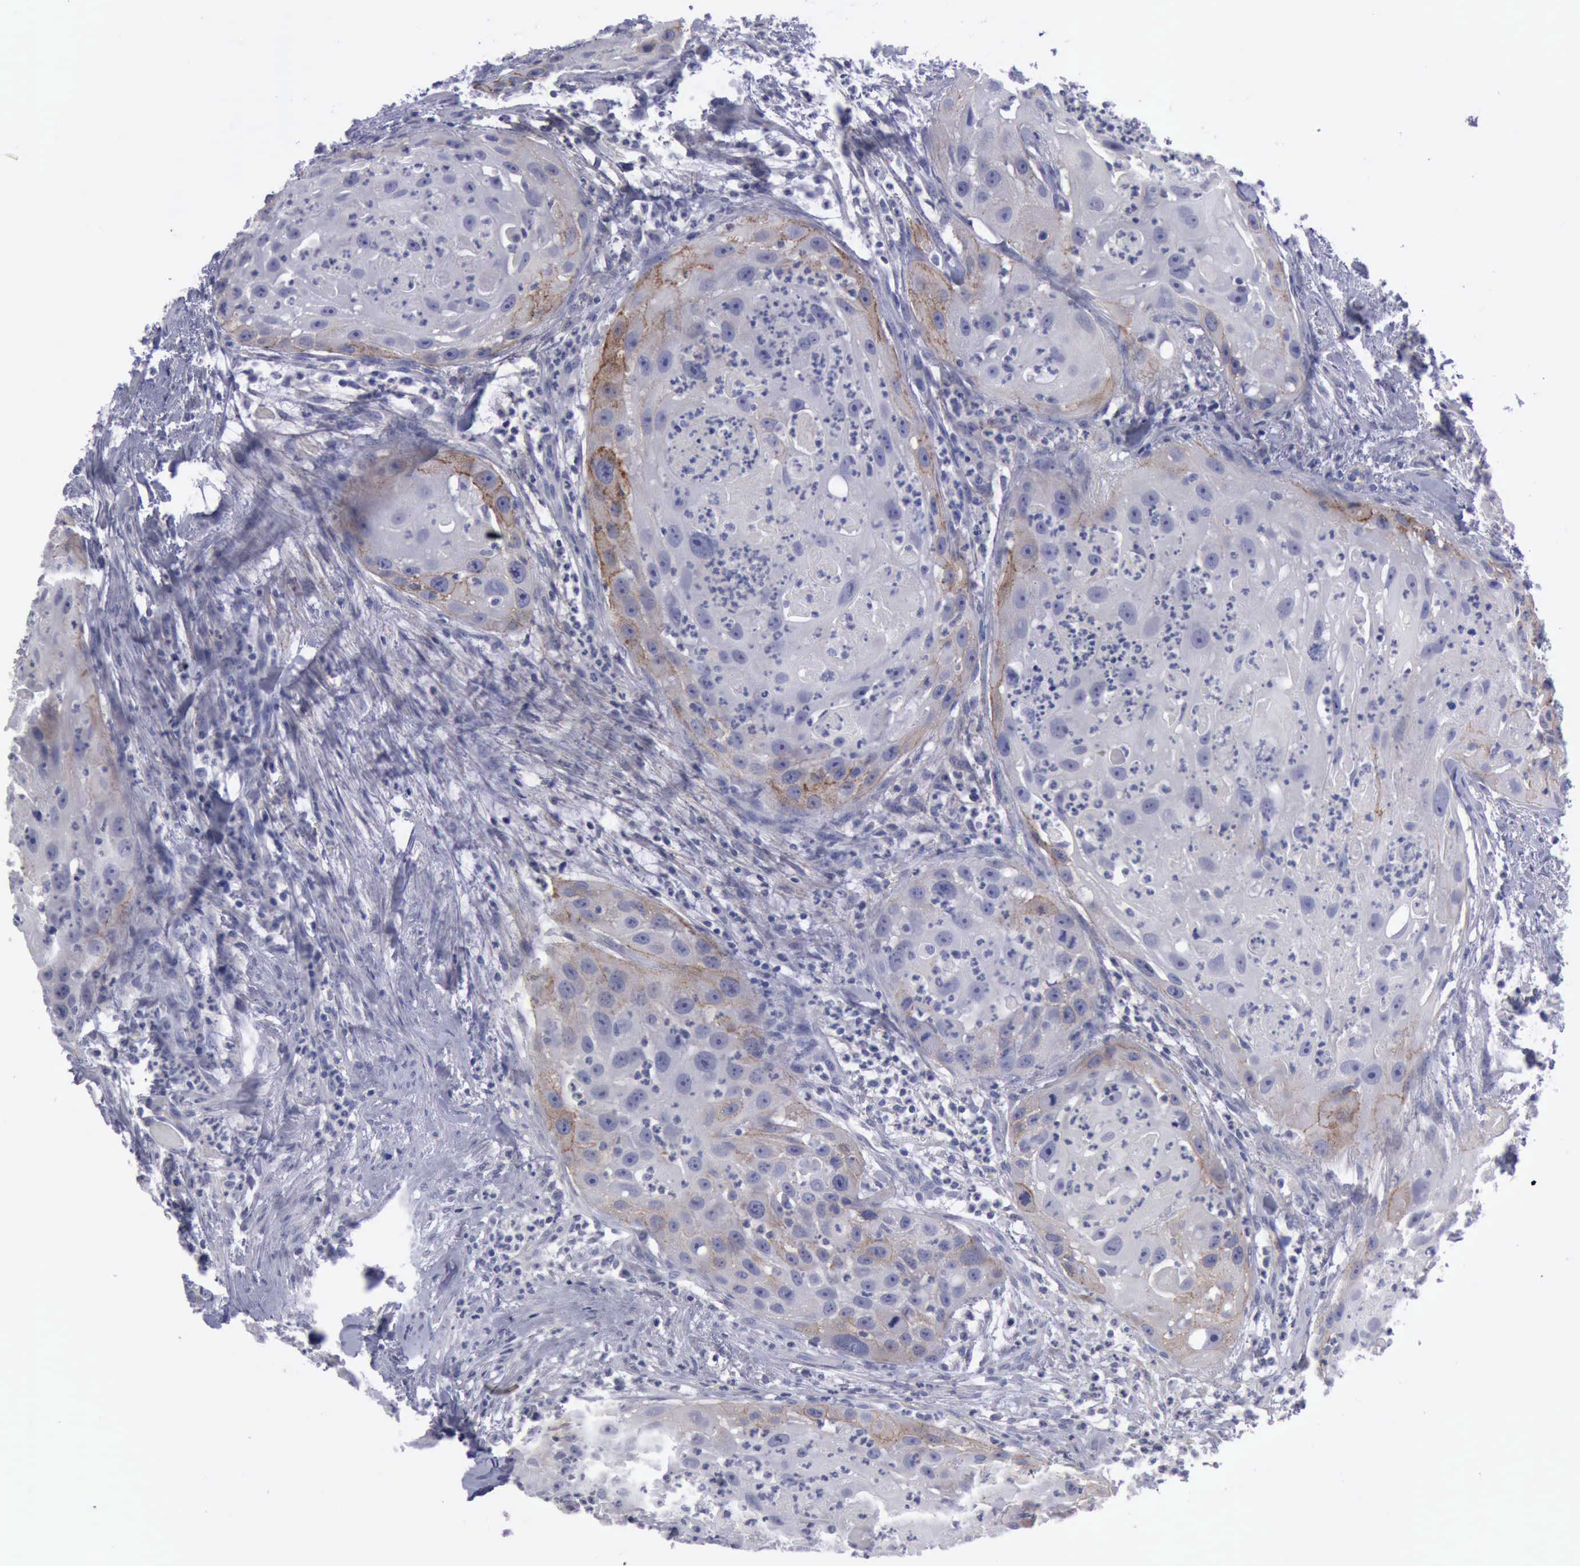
{"staining": {"intensity": "weak", "quantity": "<25%", "location": "cytoplasmic/membranous"}, "tissue": "head and neck cancer", "cell_type": "Tumor cells", "image_type": "cancer", "snomed": [{"axis": "morphology", "description": "Squamous cell carcinoma, NOS"}, {"axis": "topography", "description": "Head-Neck"}], "caption": "There is no significant staining in tumor cells of head and neck cancer (squamous cell carcinoma).", "gene": "CDH2", "patient": {"sex": "male", "age": 64}}